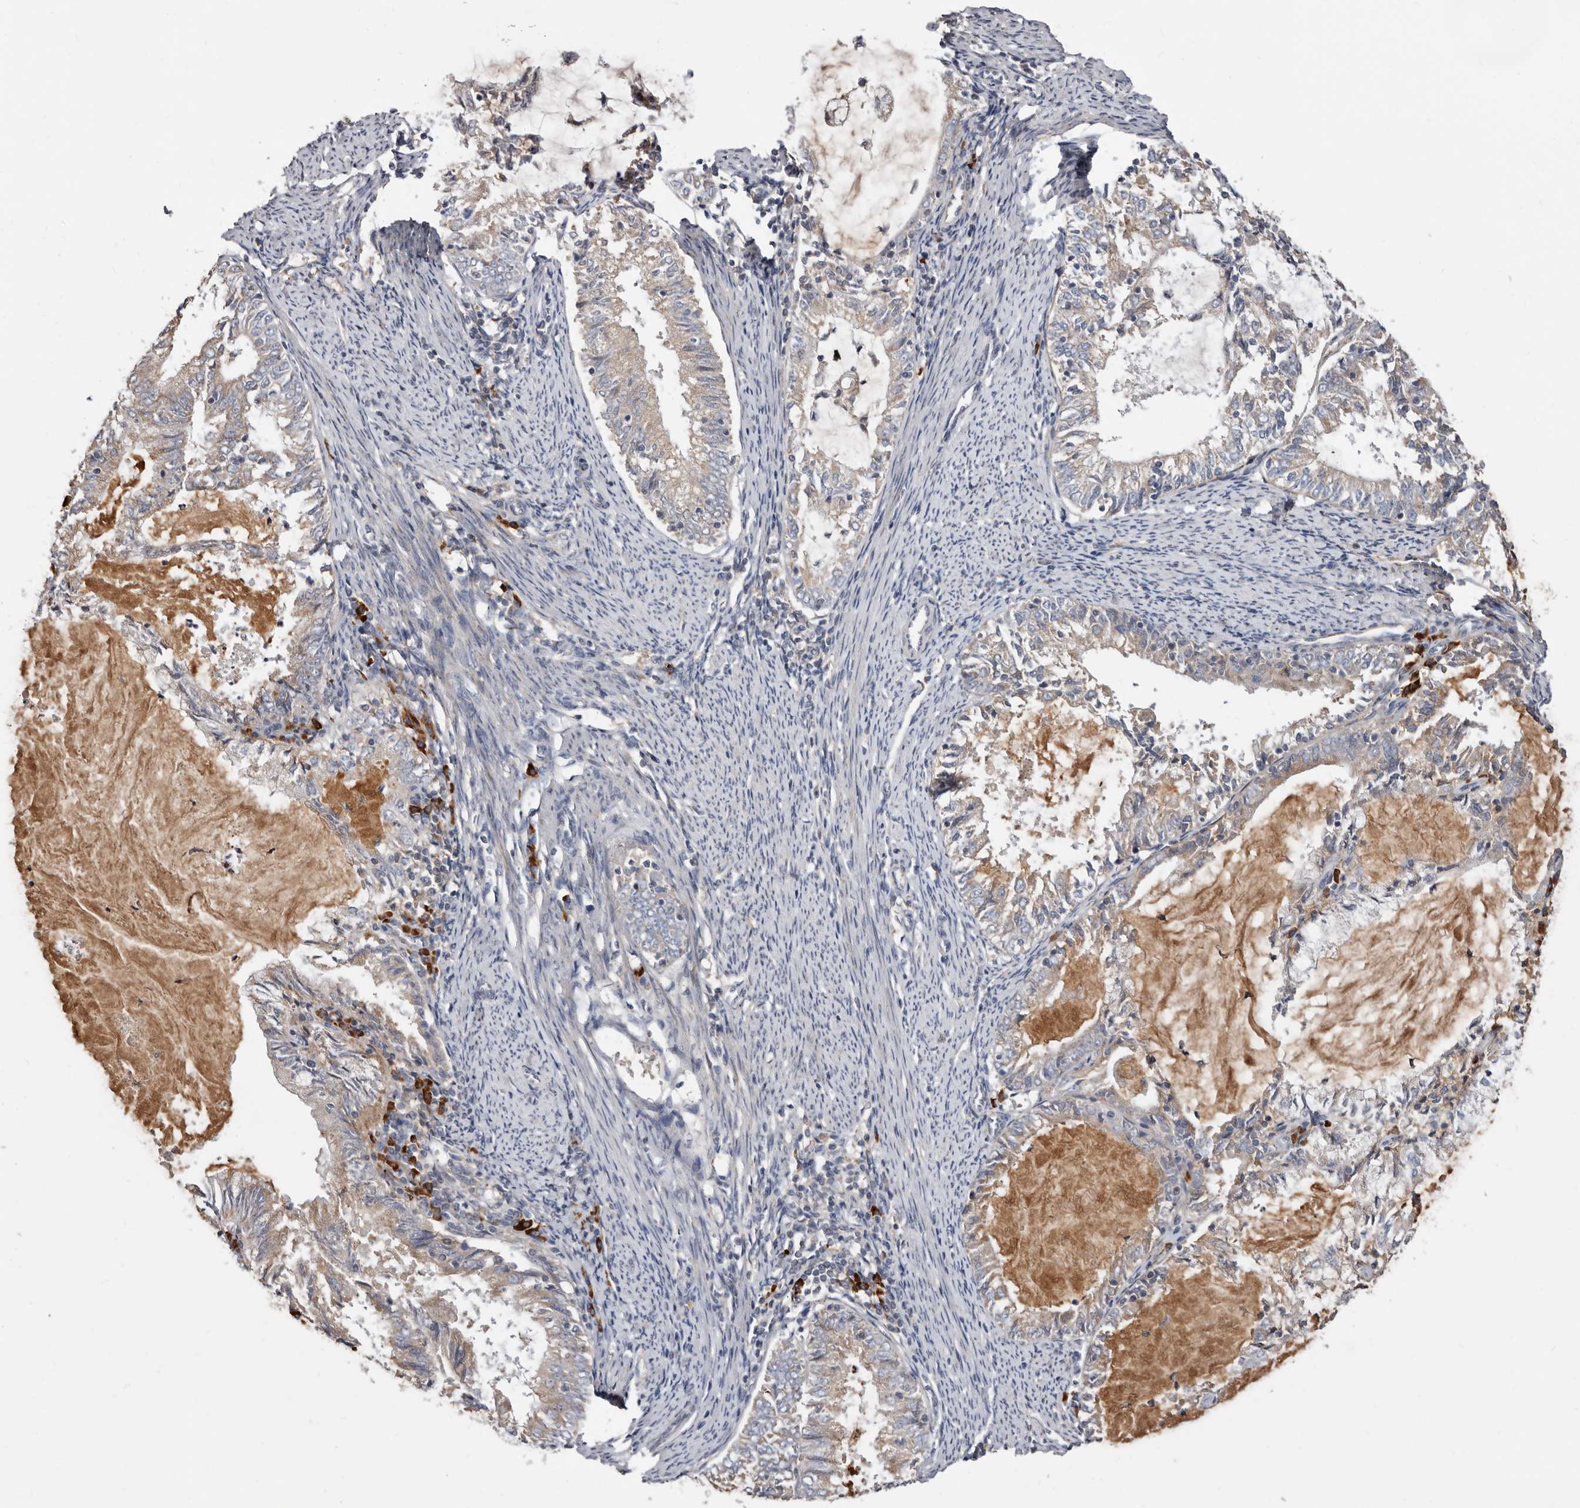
{"staining": {"intensity": "weak", "quantity": ">75%", "location": "cytoplasmic/membranous"}, "tissue": "endometrial cancer", "cell_type": "Tumor cells", "image_type": "cancer", "snomed": [{"axis": "morphology", "description": "Adenocarcinoma, NOS"}, {"axis": "topography", "description": "Endometrium"}], "caption": "This photomicrograph demonstrates endometrial cancer (adenocarcinoma) stained with immunohistochemistry to label a protein in brown. The cytoplasmic/membranous of tumor cells show weak positivity for the protein. Nuclei are counter-stained blue.", "gene": "ASIC5", "patient": {"sex": "female", "age": 57}}